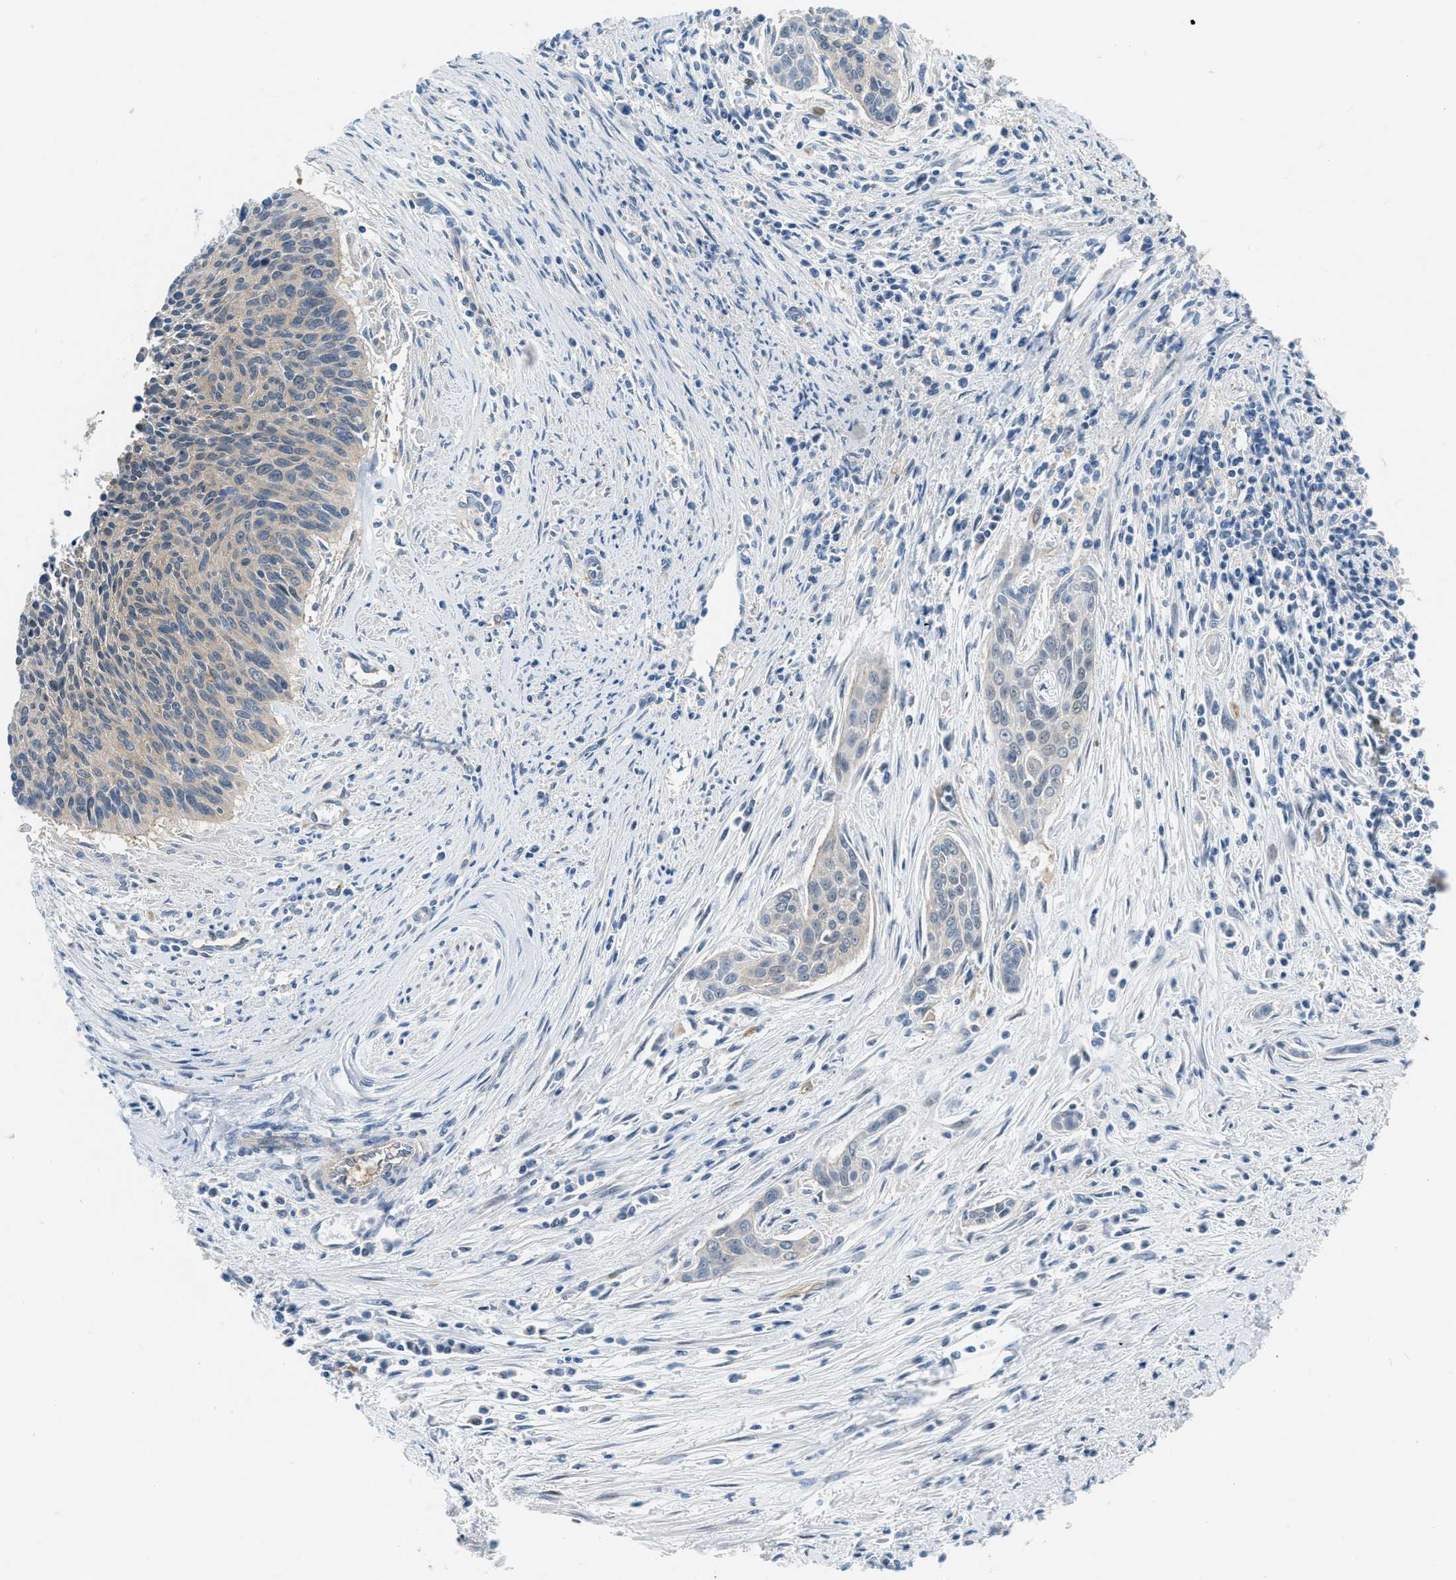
{"staining": {"intensity": "moderate", "quantity": "25%-75%", "location": "cytoplasmic/membranous"}, "tissue": "cervical cancer", "cell_type": "Tumor cells", "image_type": "cancer", "snomed": [{"axis": "morphology", "description": "Squamous cell carcinoma, NOS"}, {"axis": "topography", "description": "Cervix"}], "caption": "About 25%-75% of tumor cells in human cervical squamous cell carcinoma show moderate cytoplasmic/membranous protein staining as visualized by brown immunohistochemical staining.", "gene": "PFKP", "patient": {"sex": "female", "age": 55}}